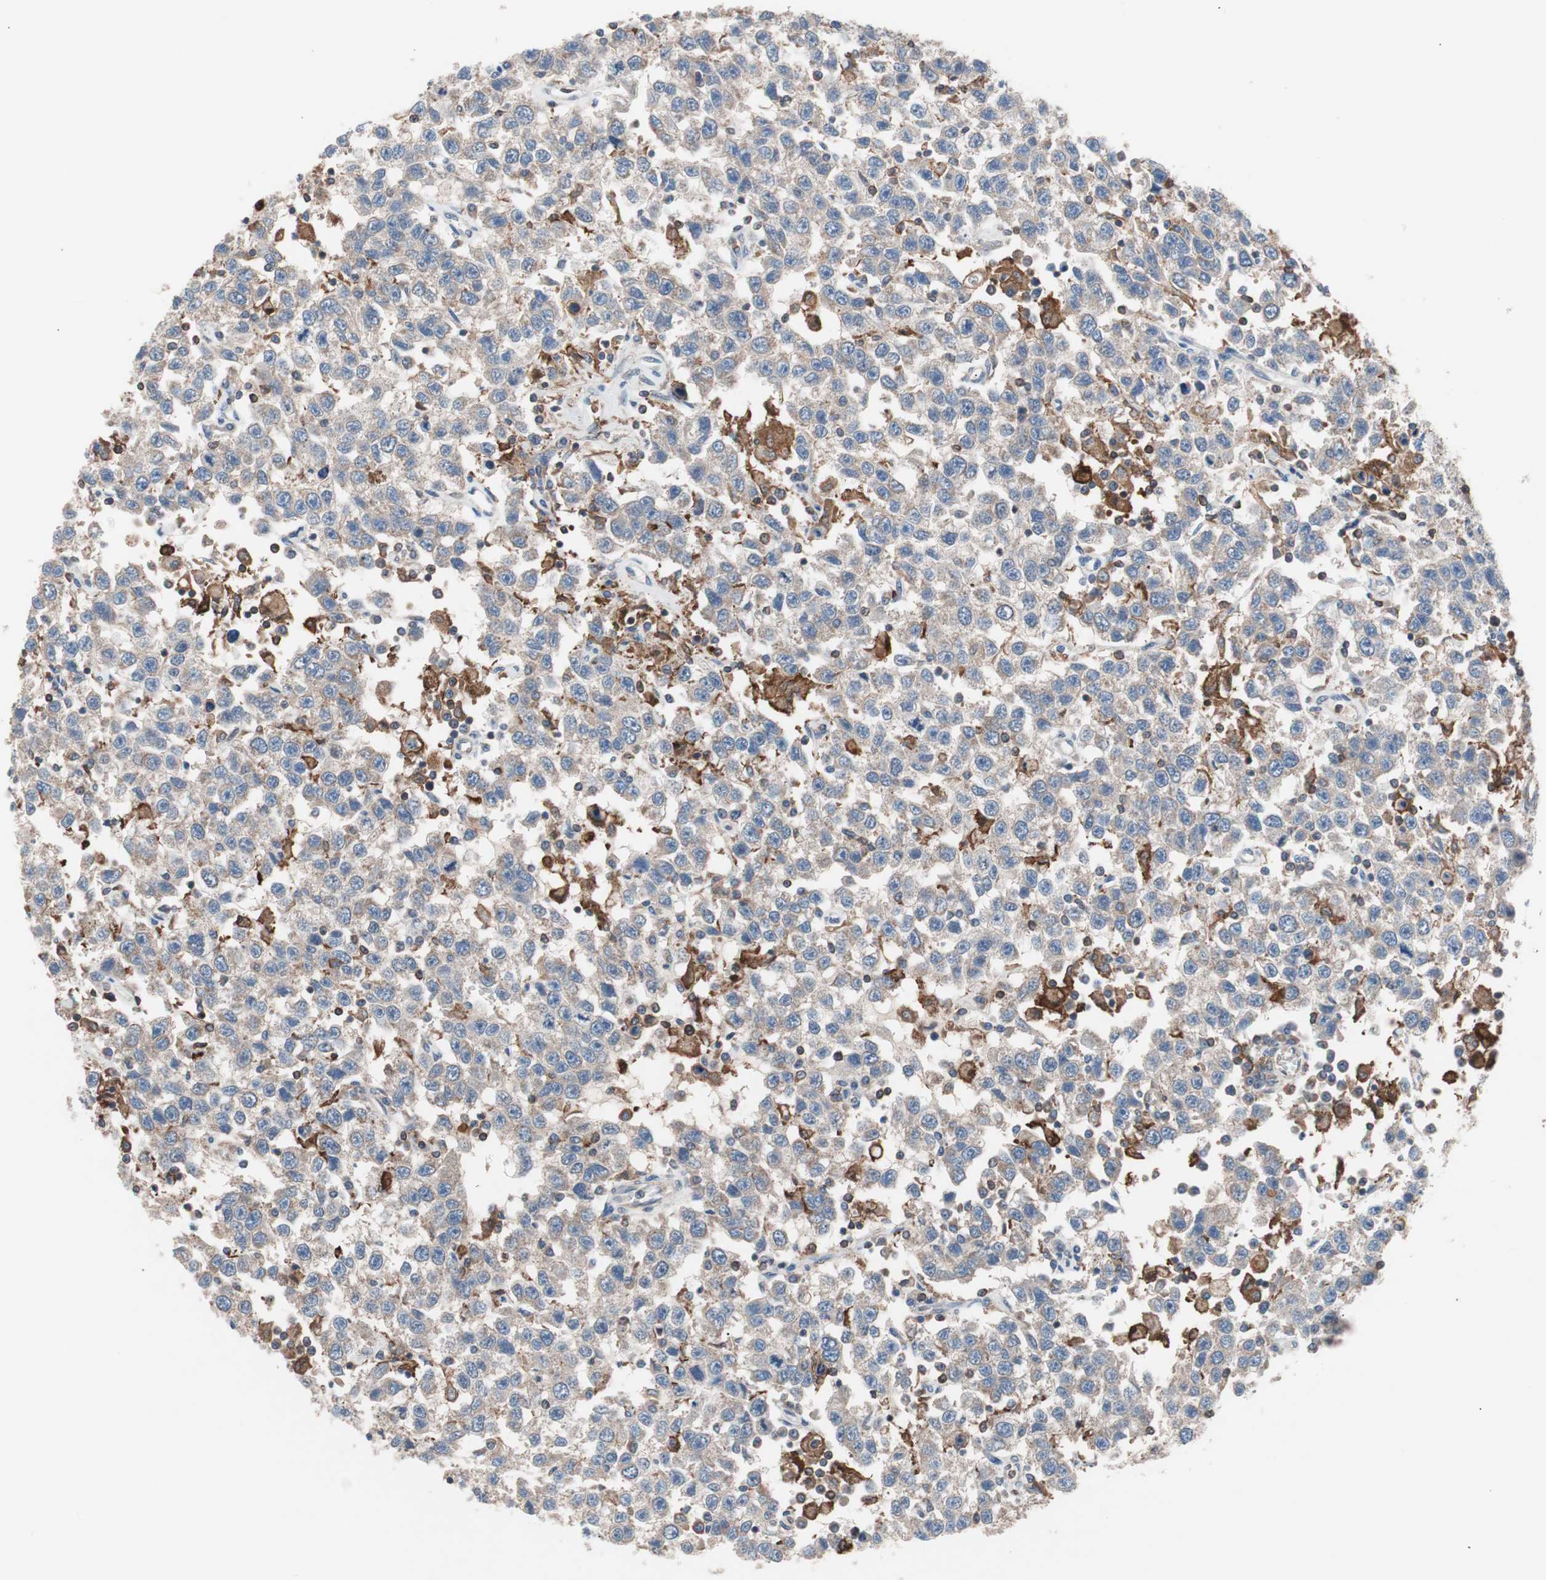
{"staining": {"intensity": "weak", "quantity": ">75%", "location": "cytoplasmic/membranous"}, "tissue": "testis cancer", "cell_type": "Tumor cells", "image_type": "cancer", "snomed": [{"axis": "morphology", "description": "Seminoma, NOS"}, {"axis": "topography", "description": "Testis"}], "caption": "IHC (DAB) staining of human seminoma (testis) exhibits weak cytoplasmic/membranous protein positivity in approximately >75% of tumor cells.", "gene": "PIK3R1", "patient": {"sex": "male", "age": 41}}